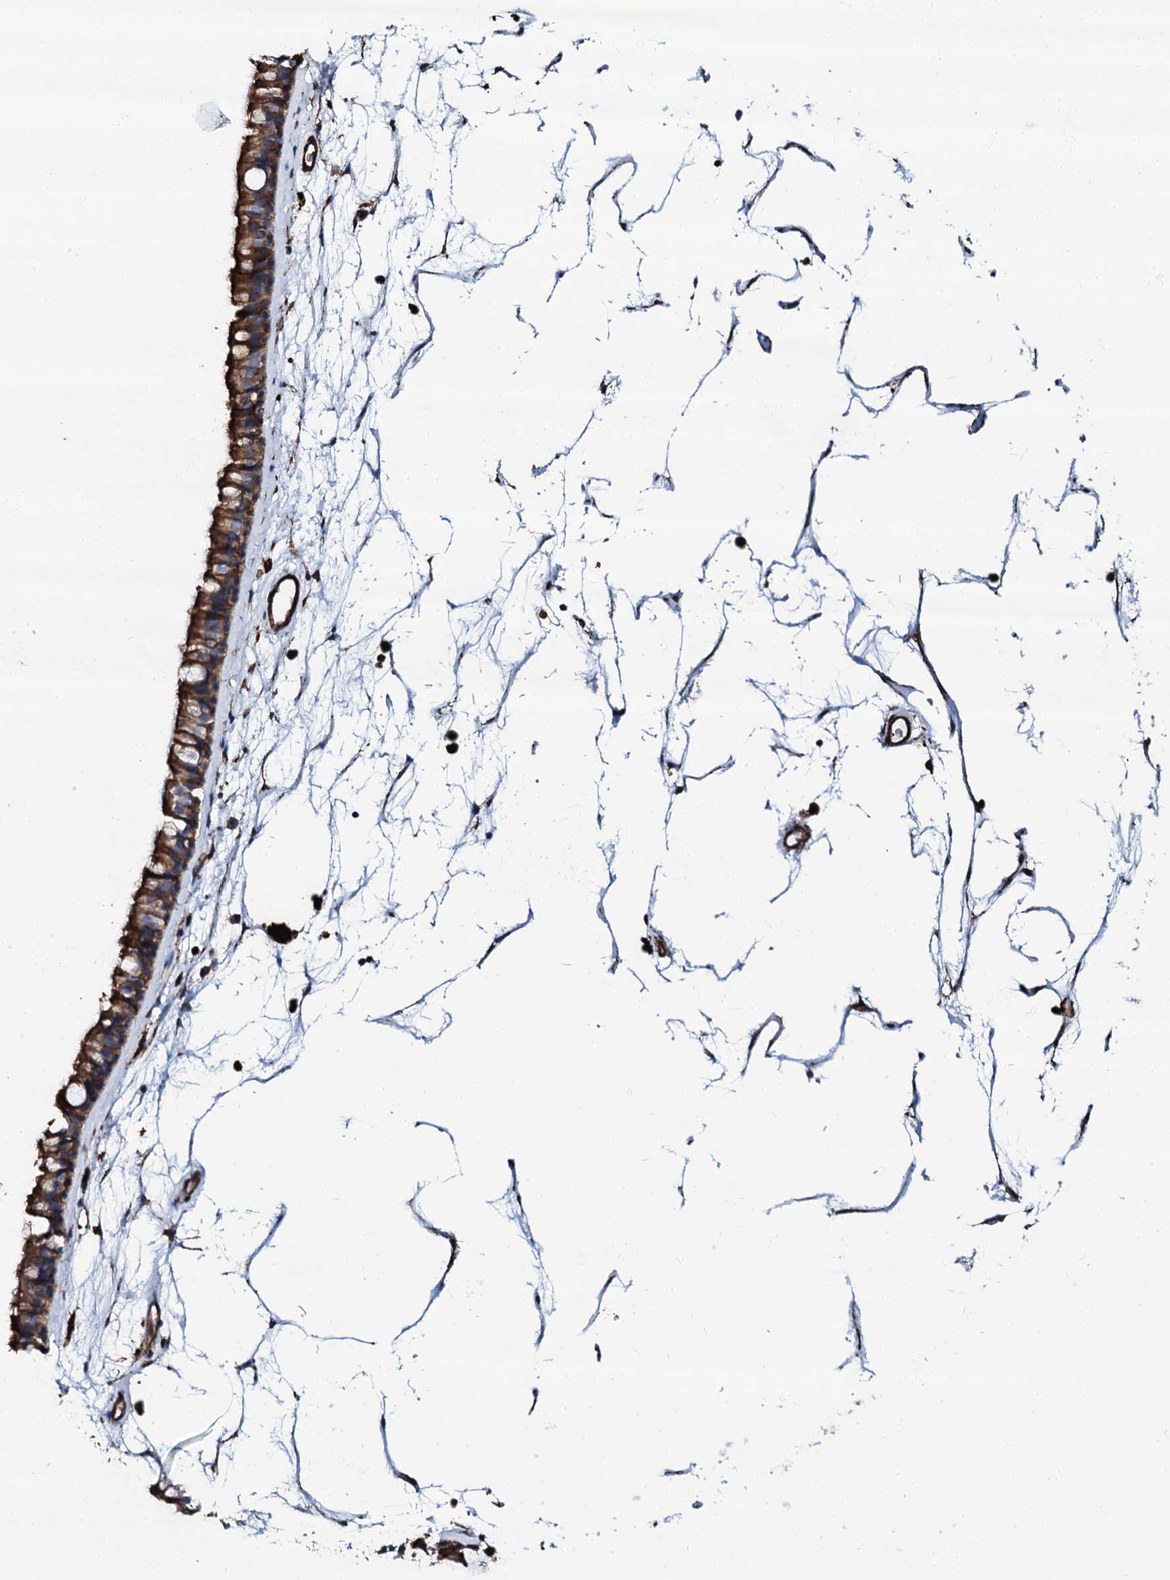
{"staining": {"intensity": "strong", "quantity": ">75%", "location": "cytoplasmic/membranous"}, "tissue": "nasopharynx", "cell_type": "Respiratory epithelial cells", "image_type": "normal", "snomed": [{"axis": "morphology", "description": "Normal tissue, NOS"}, {"axis": "topography", "description": "Nasopharynx"}], "caption": "Immunohistochemical staining of benign human nasopharynx demonstrates high levels of strong cytoplasmic/membranous positivity in approximately >75% of respiratory epithelial cells. The staining was performed using DAB to visualize the protein expression in brown, while the nuclei were stained in blue with hematoxylin (Magnification: 20x).", "gene": "INTS10", "patient": {"sex": "male", "age": 64}}